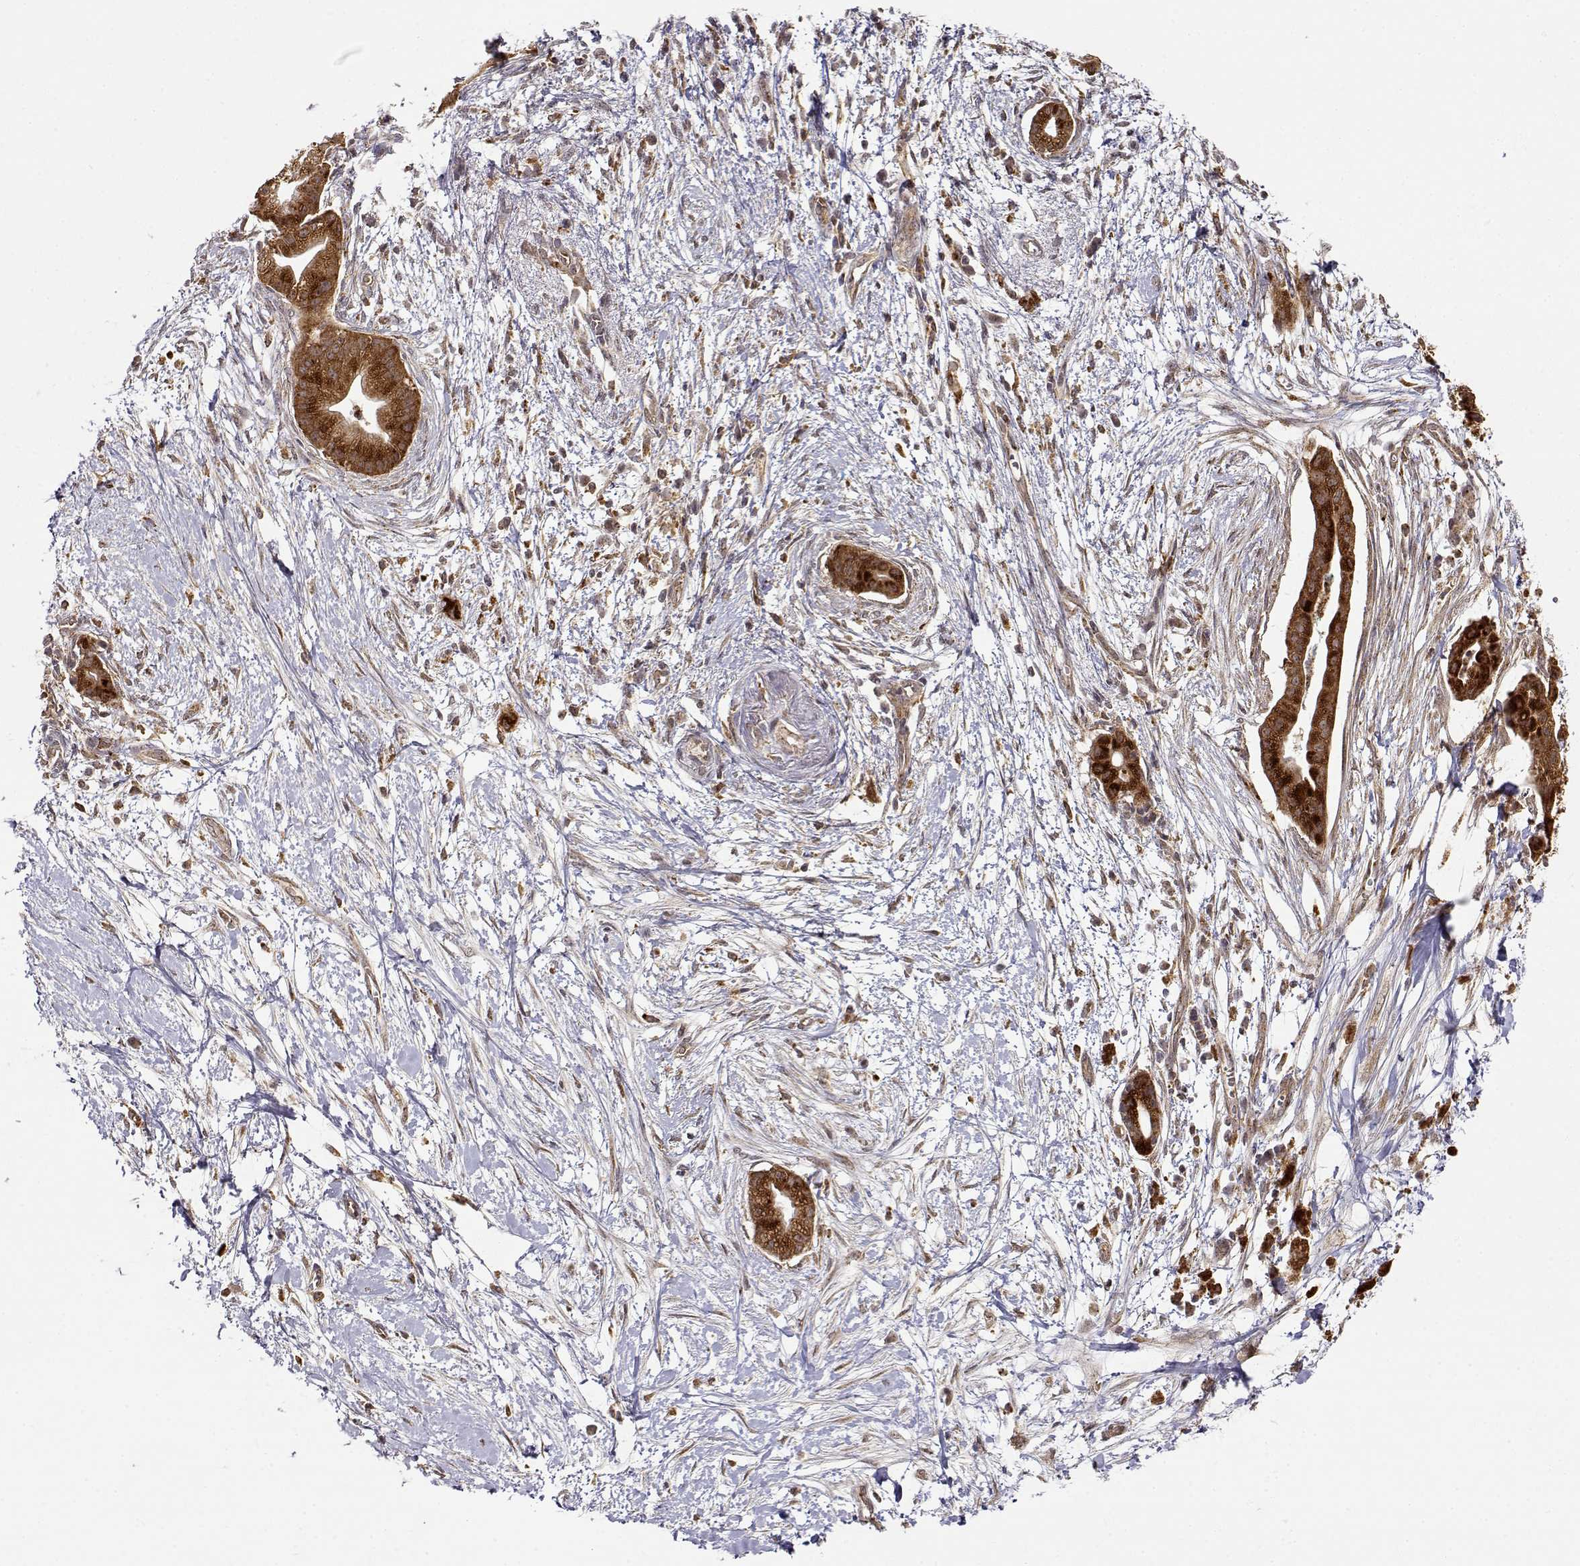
{"staining": {"intensity": "strong", "quantity": ">75%", "location": "cytoplasmic/membranous"}, "tissue": "pancreatic cancer", "cell_type": "Tumor cells", "image_type": "cancer", "snomed": [{"axis": "morphology", "description": "Normal tissue, NOS"}, {"axis": "morphology", "description": "Adenocarcinoma, NOS"}, {"axis": "topography", "description": "Lymph node"}, {"axis": "topography", "description": "Pancreas"}], "caption": "Brown immunohistochemical staining in pancreatic cancer exhibits strong cytoplasmic/membranous positivity in about >75% of tumor cells.", "gene": "RNF13", "patient": {"sex": "female", "age": 58}}